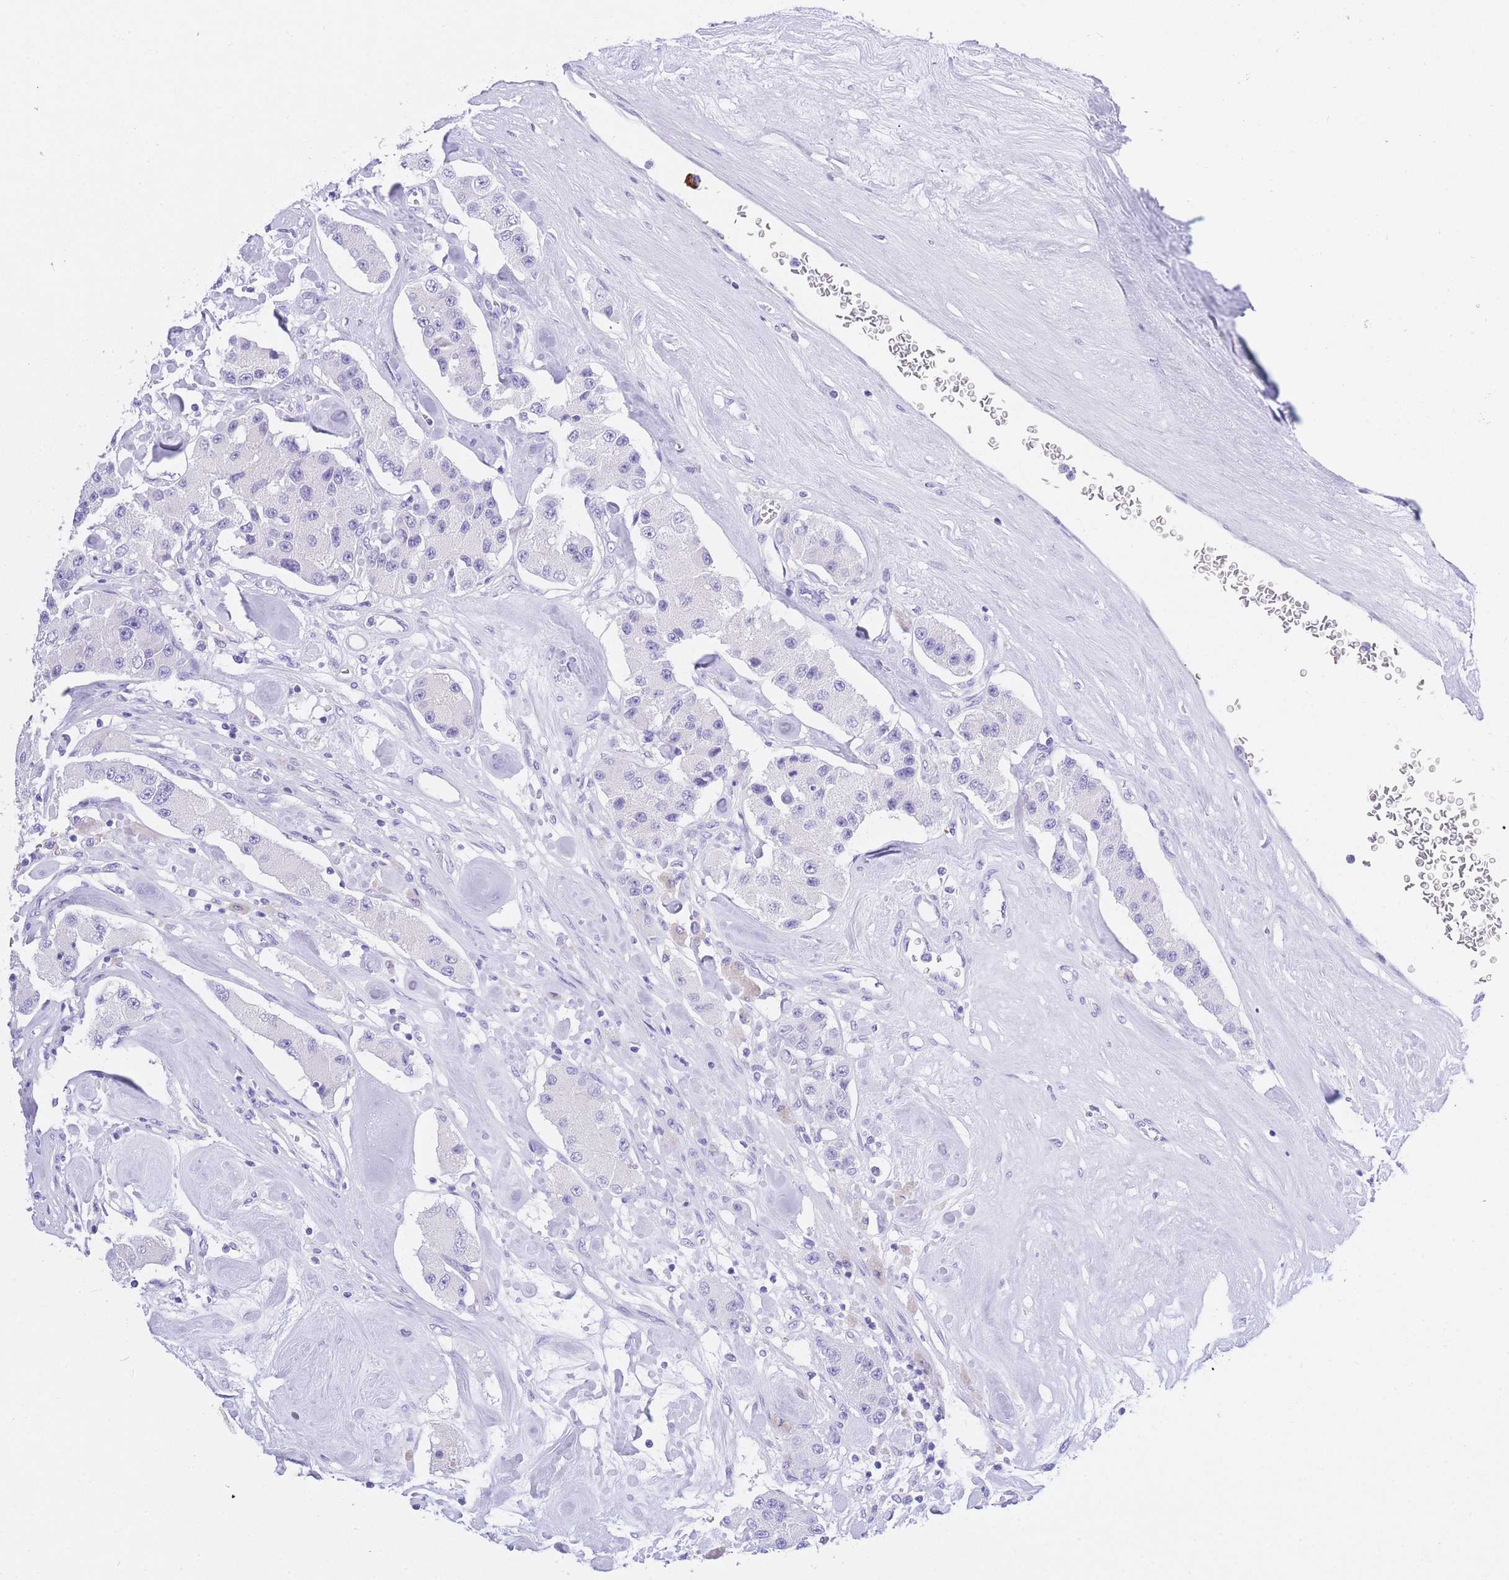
{"staining": {"intensity": "negative", "quantity": "none", "location": "none"}, "tissue": "carcinoid", "cell_type": "Tumor cells", "image_type": "cancer", "snomed": [{"axis": "morphology", "description": "Carcinoid, malignant, NOS"}, {"axis": "topography", "description": "Pancreas"}], "caption": "Human carcinoid stained for a protein using immunohistochemistry demonstrates no expression in tumor cells.", "gene": "TIFAB", "patient": {"sex": "male", "age": 41}}